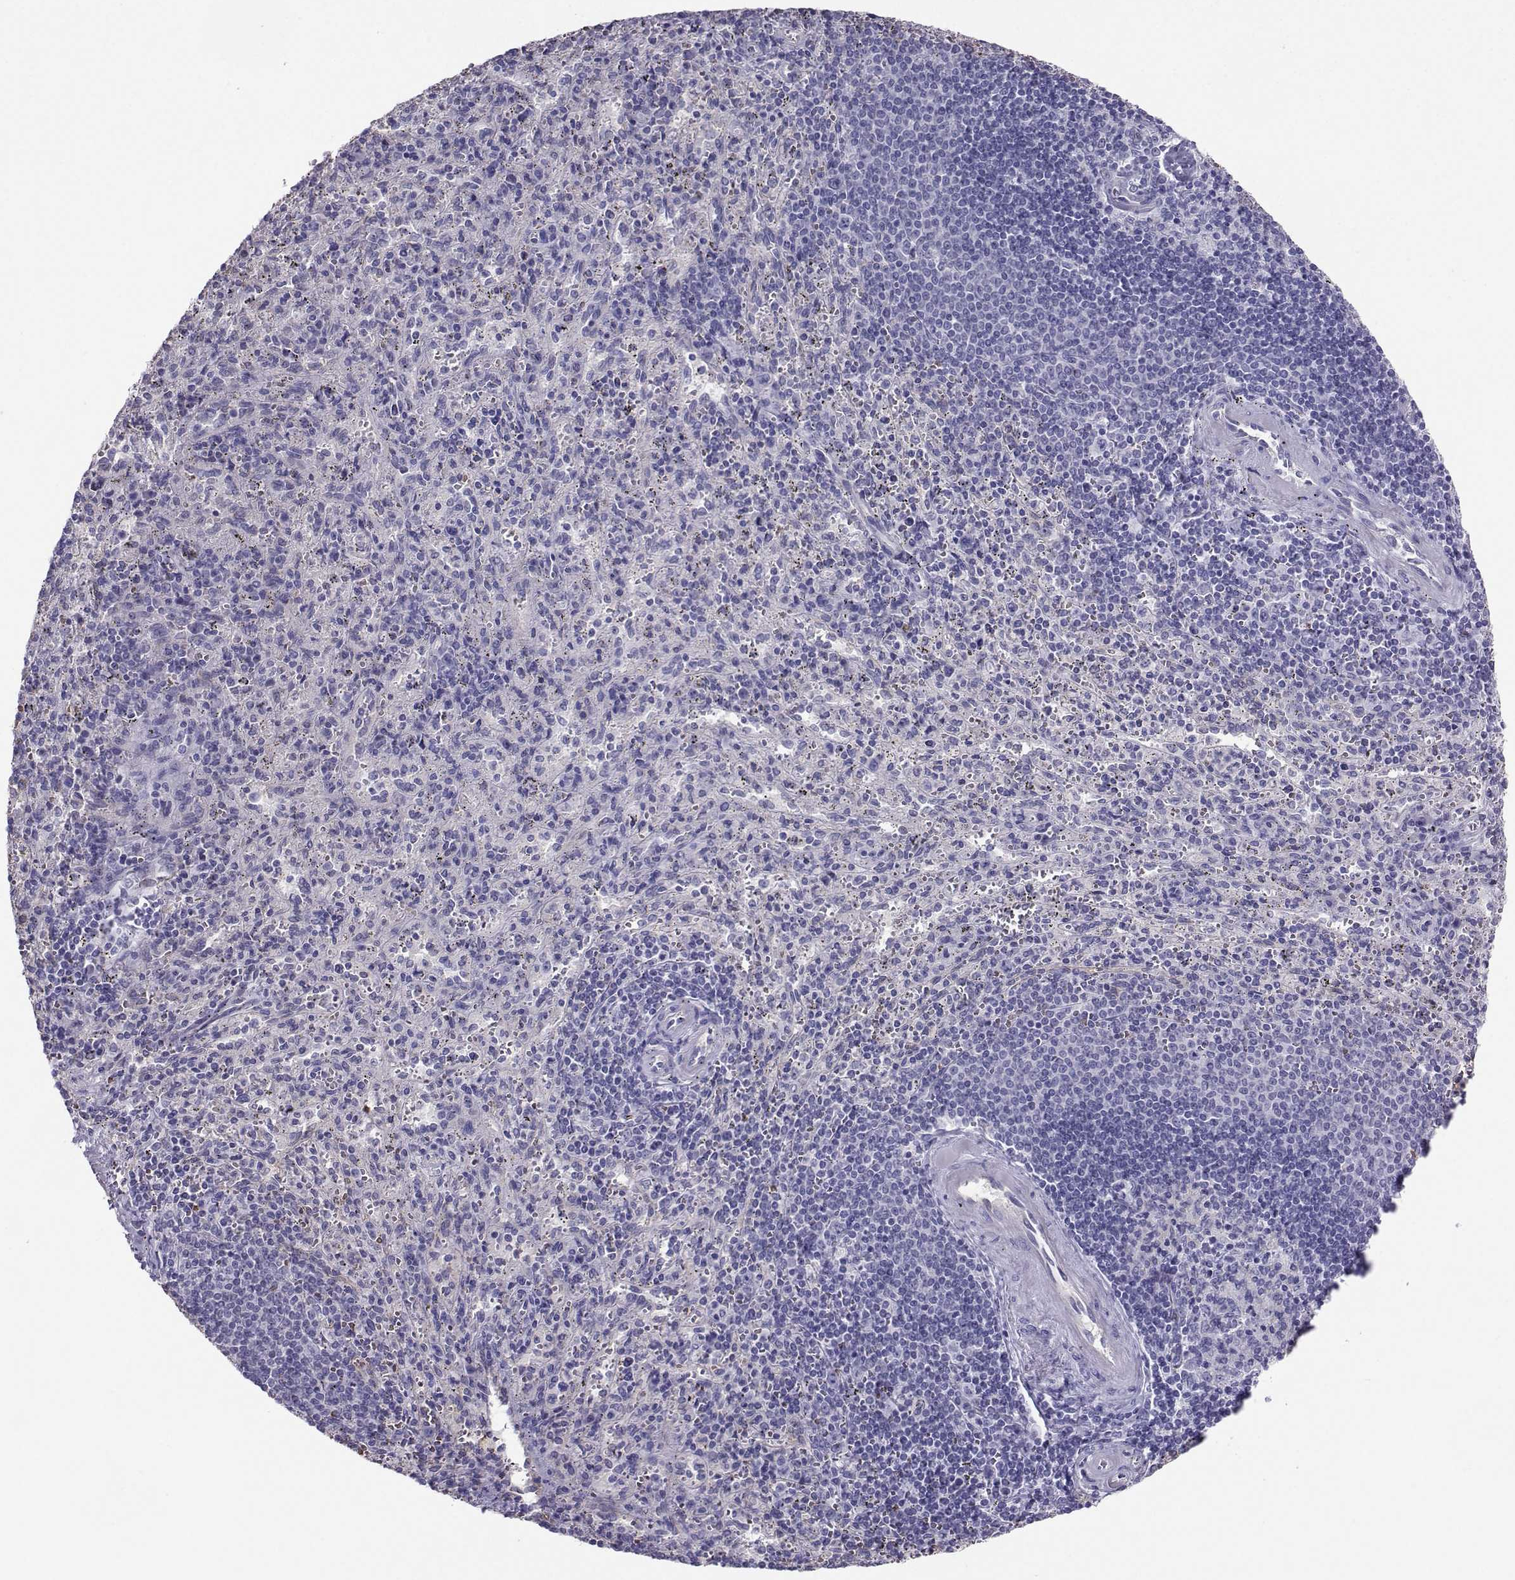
{"staining": {"intensity": "negative", "quantity": "none", "location": "none"}, "tissue": "spleen", "cell_type": "Cells in red pulp", "image_type": "normal", "snomed": [{"axis": "morphology", "description": "Normal tissue, NOS"}, {"axis": "topography", "description": "Spleen"}], "caption": "An image of human spleen is negative for staining in cells in red pulp.", "gene": "CLUL1", "patient": {"sex": "male", "age": 57}}